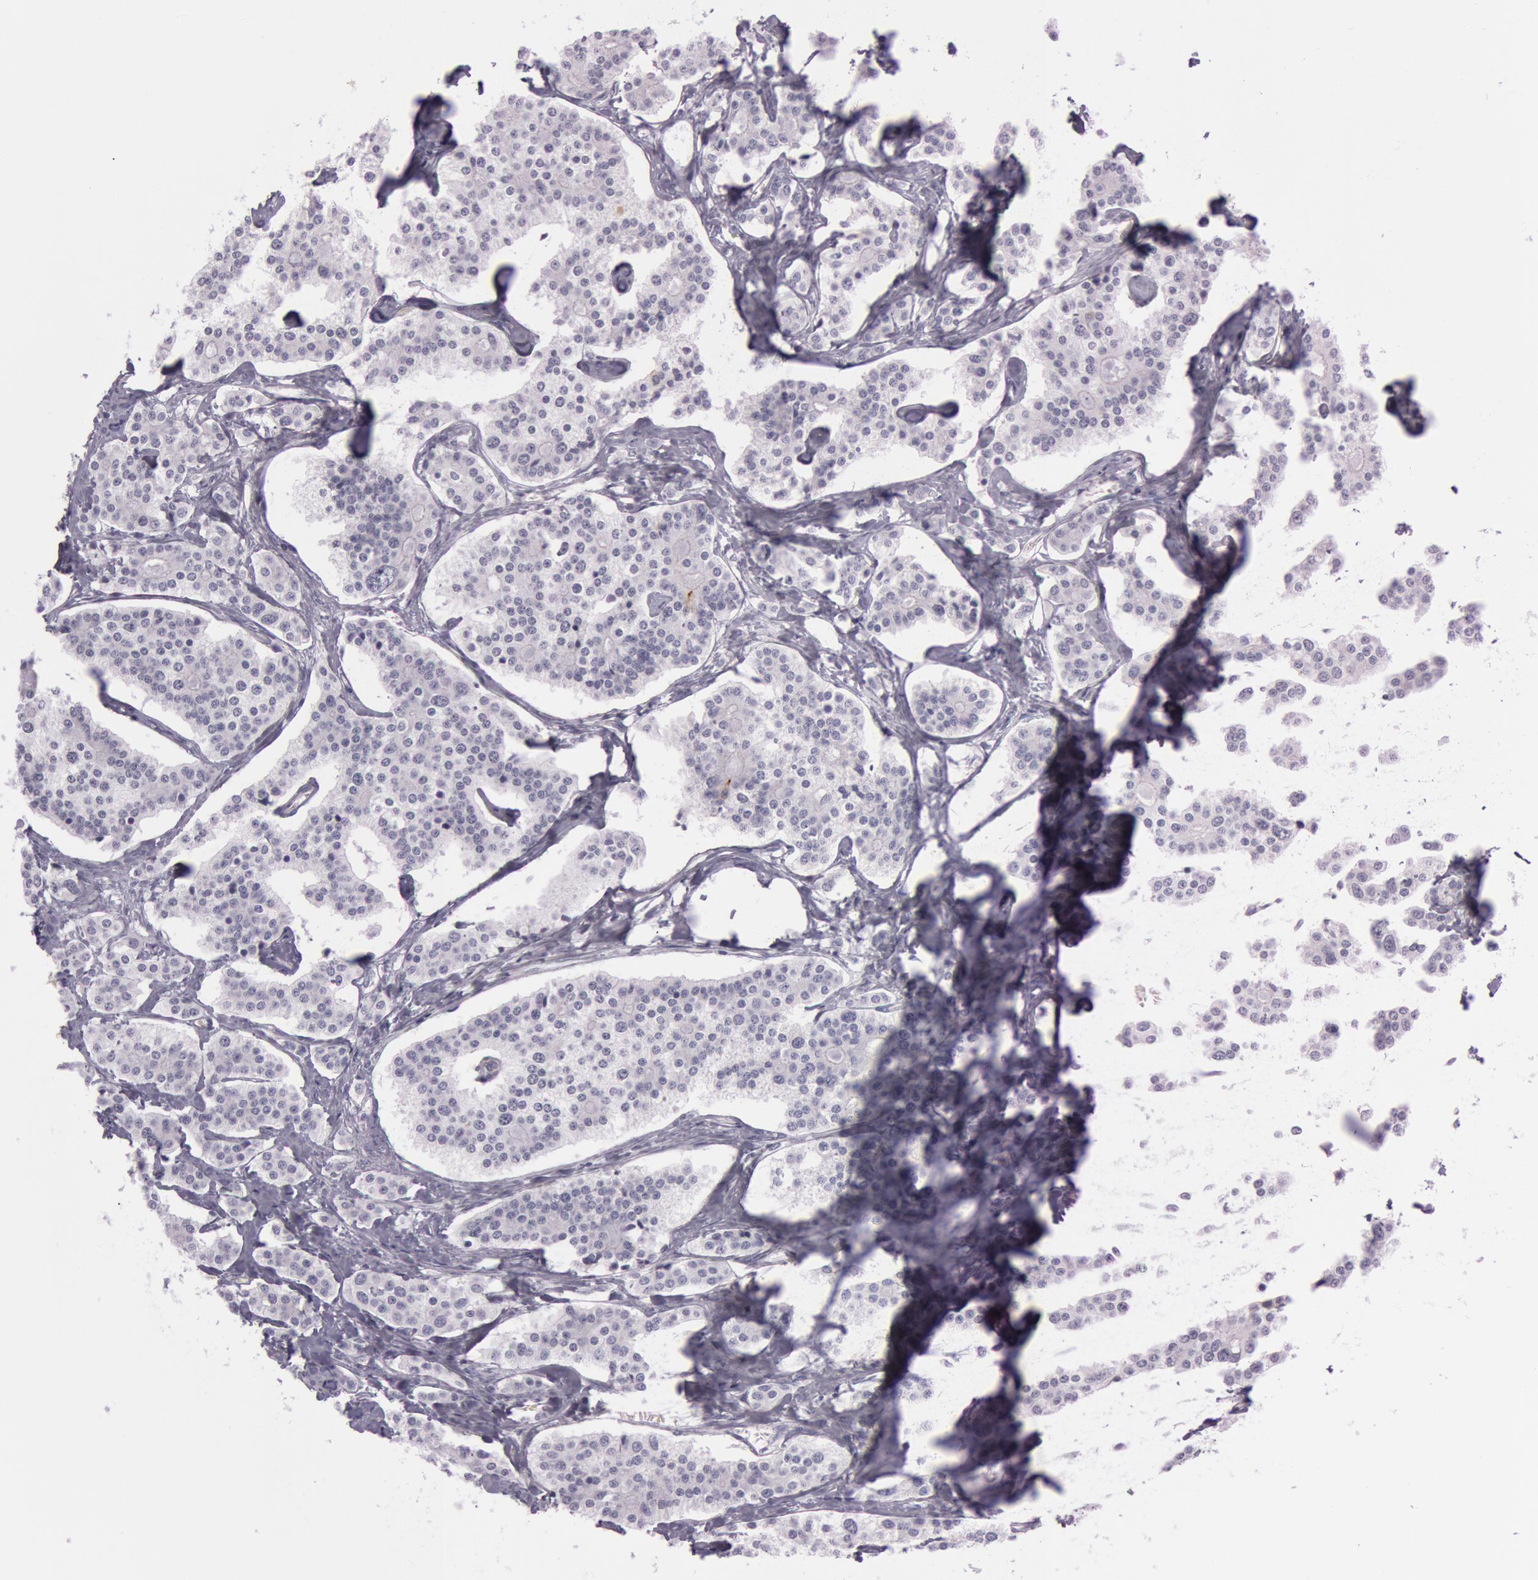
{"staining": {"intensity": "negative", "quantity": "none", "location": "none"}, "tissue": "carcinoid", "cell_type": "Tumor cells", "image_type": "cancer", "snomed": [{"axis": "morphology", "description": "Carcinoid, malignant, NOS"}, {"axis": "topography", "description": "Small intestine"}], "caption": "Immunohistochemistry histopathology image of neoplastic tissue: carcinoid stained with DAB (3,3'-diaminobenzidine) shows no significant protein expression in tumor cells.", "gene": "FOLH1", "patient": {"sex": "male", "age": 63}}